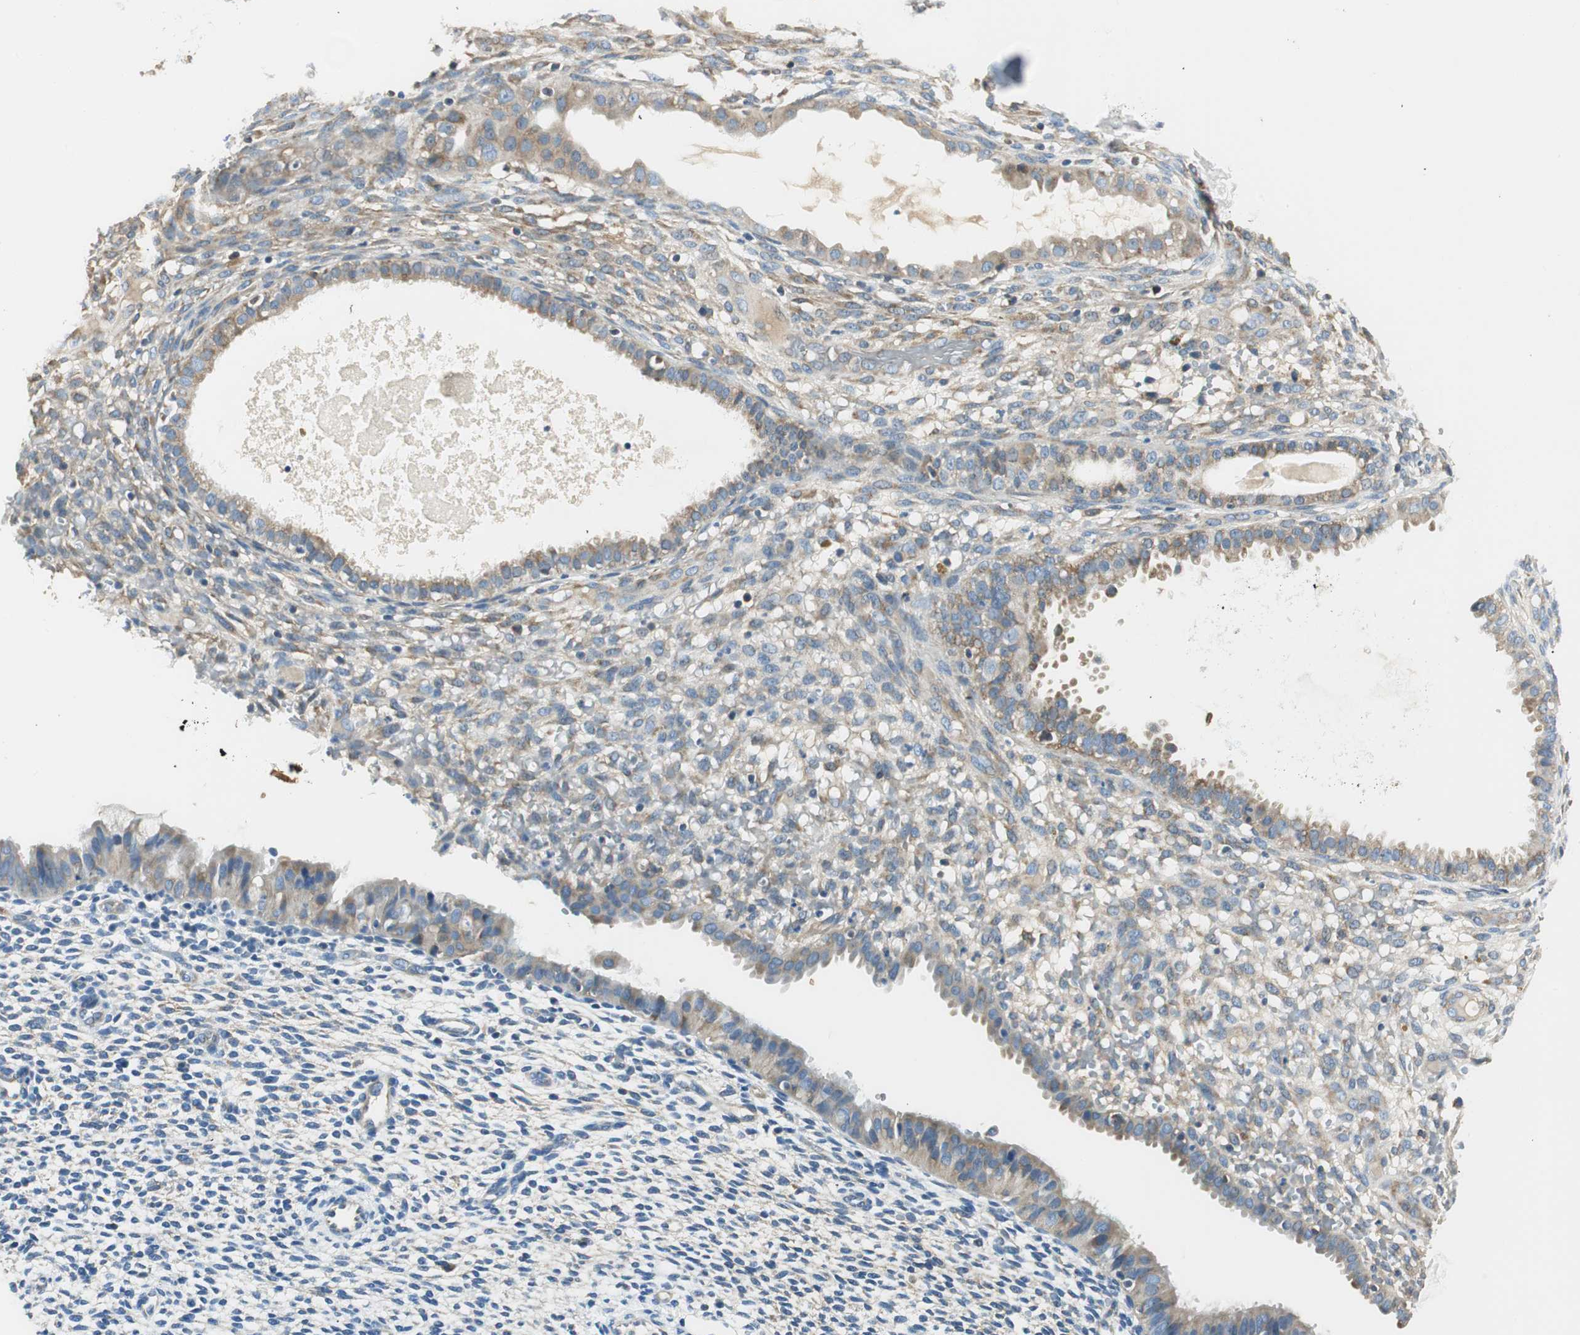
{"staining": {"intensity": "moderate", "quantity": "<25%", "location": "cytoplasmic/membranous"}, "tissue": "endometrium", "cell_type": "Cells in endometrial stroma", "image_type": "normal", "snomed": [{"axis": "morphology", "description": "Normal tissue, NOS"}, {"axis": "topography", "description": "Endometrium"}], "caption": "About <25% of cells in endometrial stroma in normal endometrium exhibit moderate cytoplasmic/membranous protein staining as visualized by brown immunohistochemical staining.", "gene": "RORB", "patient": {"sex": "female", "age": 61}}